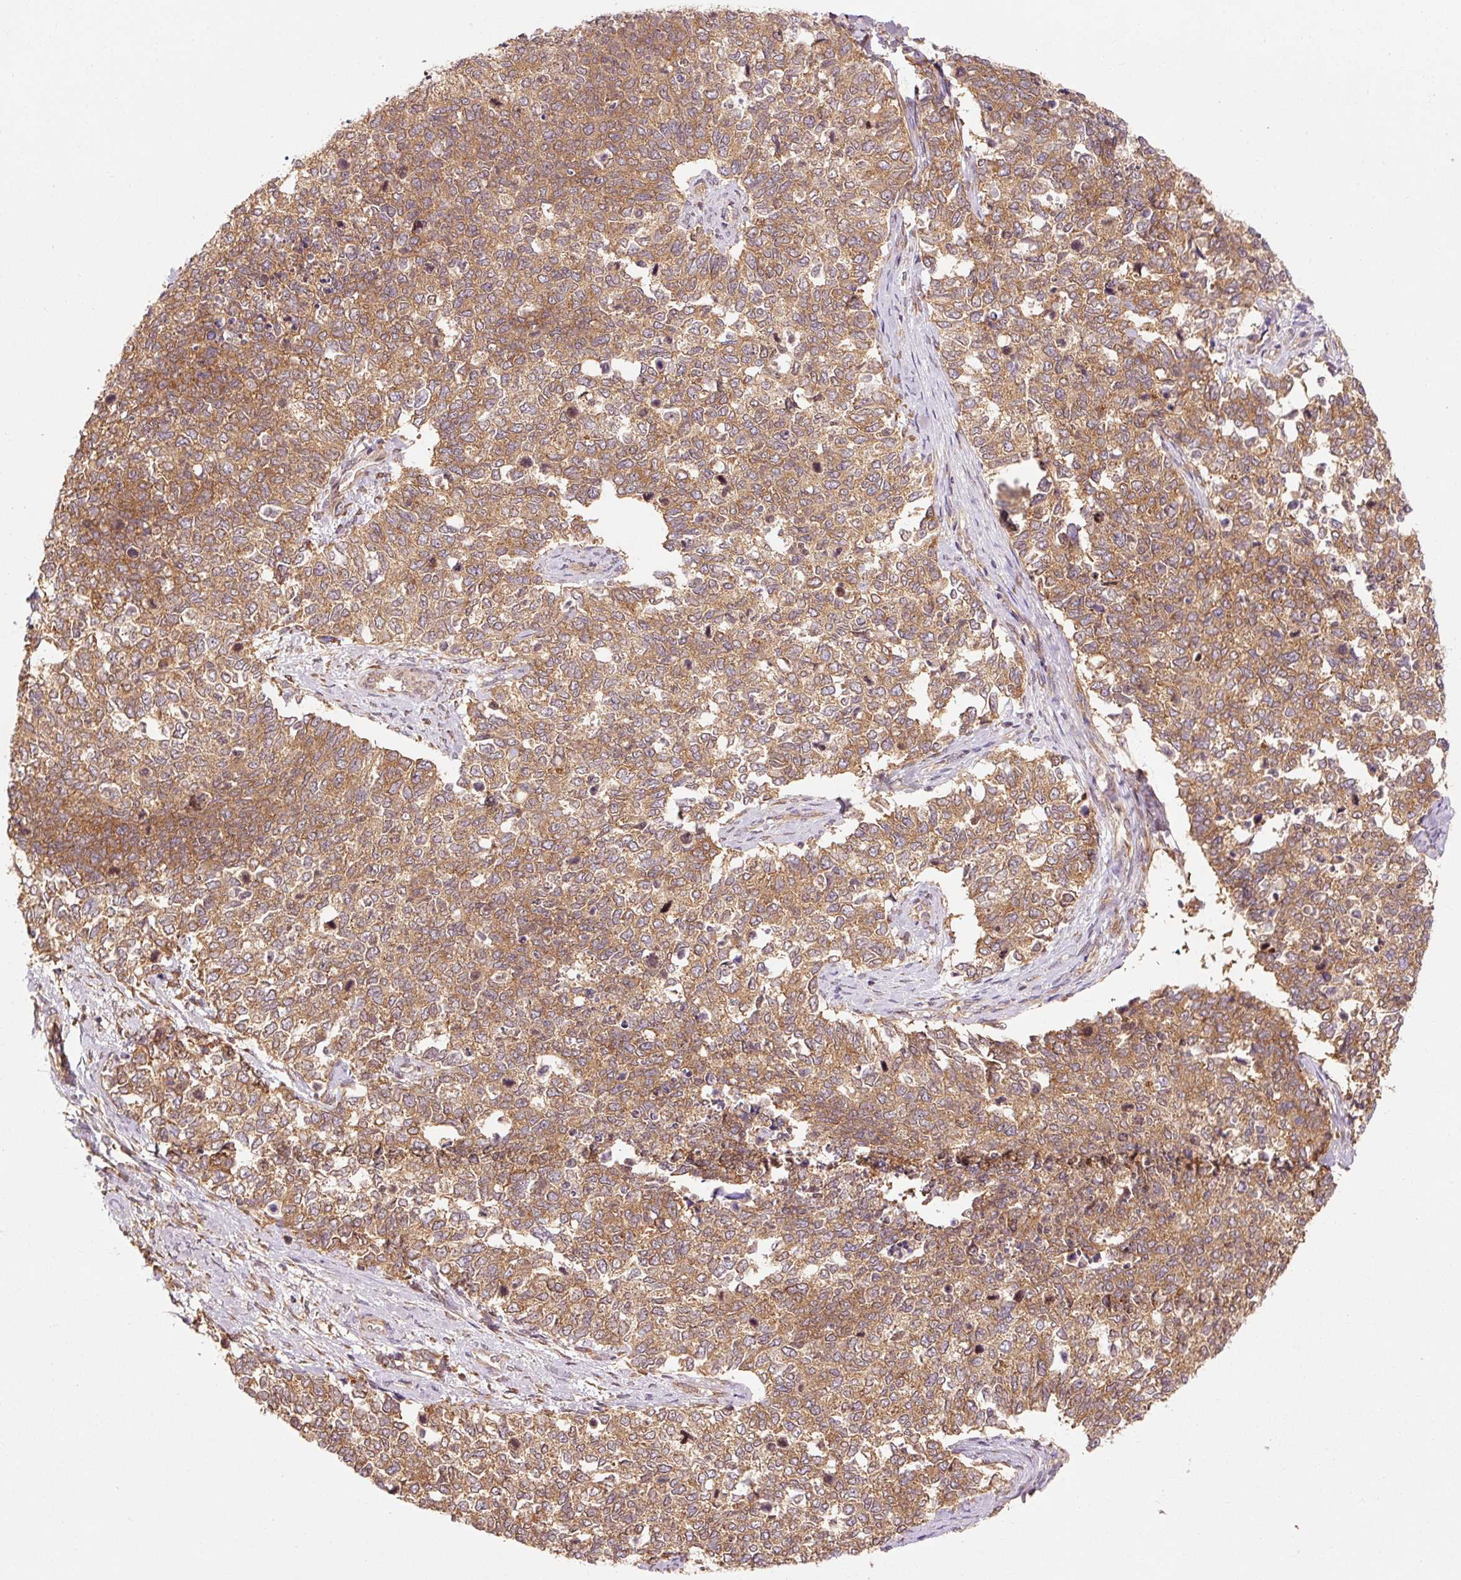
{"staining": {"intensity": "moderate", "quantity": ">75%", "location": "cytoplasmic/membranous"}, "tissue": "cervical cancer", "cell_type": "Tumor cells", "image_type": "cancer", "snomed": [{"axis": "morphology", "description": "Squamous cell carcinoma, NOS"}, {"axis": "topography", "description": "Cervix"}], "caption": "Cervical cancer stained with a brown dye exhibits moderate cytoplasmic/membranous positive staining in approximately >75% of tumor cells.", "gene": "PDAP1", "patient": {"sex": "female", "age": 63}}